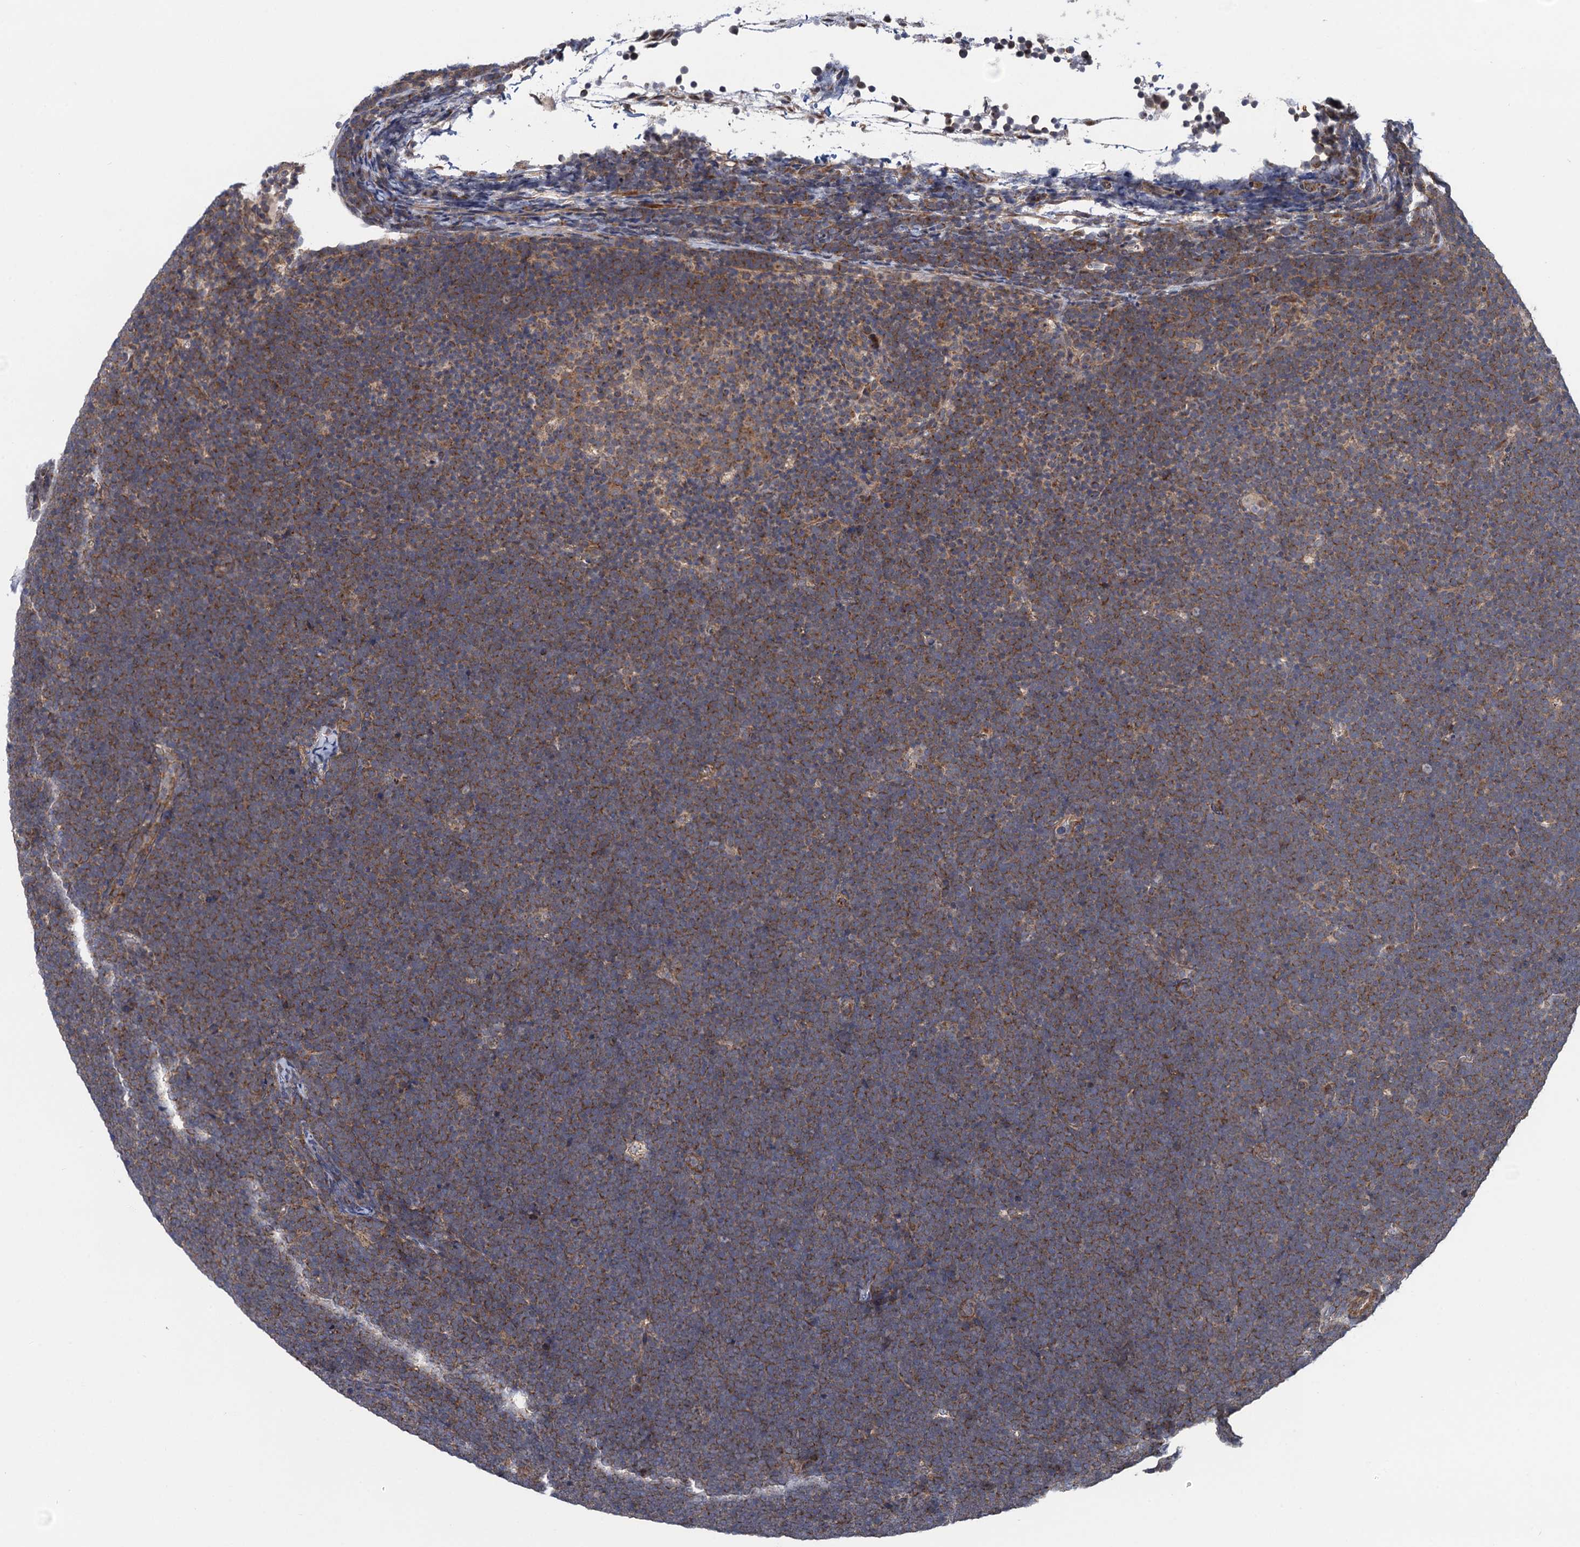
{"staining": {"intensity": "moderate", "quantity": ">75%", "location": "cytoplasmic/membranous"}, "tissue": "lymphoma", "cell_type": "Tumor cells", "image_type": "cancer", "snomed": [{"axis": "morphology", "description": "Malignant lymphoma, non-Hodgkin's type, High grade"}, {"axis": "topography", "description": "Lymph node"}], "caption": "A photomicrograph of human lymphoma stained for a protein exhibits moderate cytoplasmic/membranous brown staining in tumor cells. The staining is performed using DAB (3,3'-diaminobenzidine) brown chromogen to label protein expression. The nuclei are counter-stained blue using hematoxylin.", "gene": "HAUS1", "patient": {"sex": "male", "age": 13}}